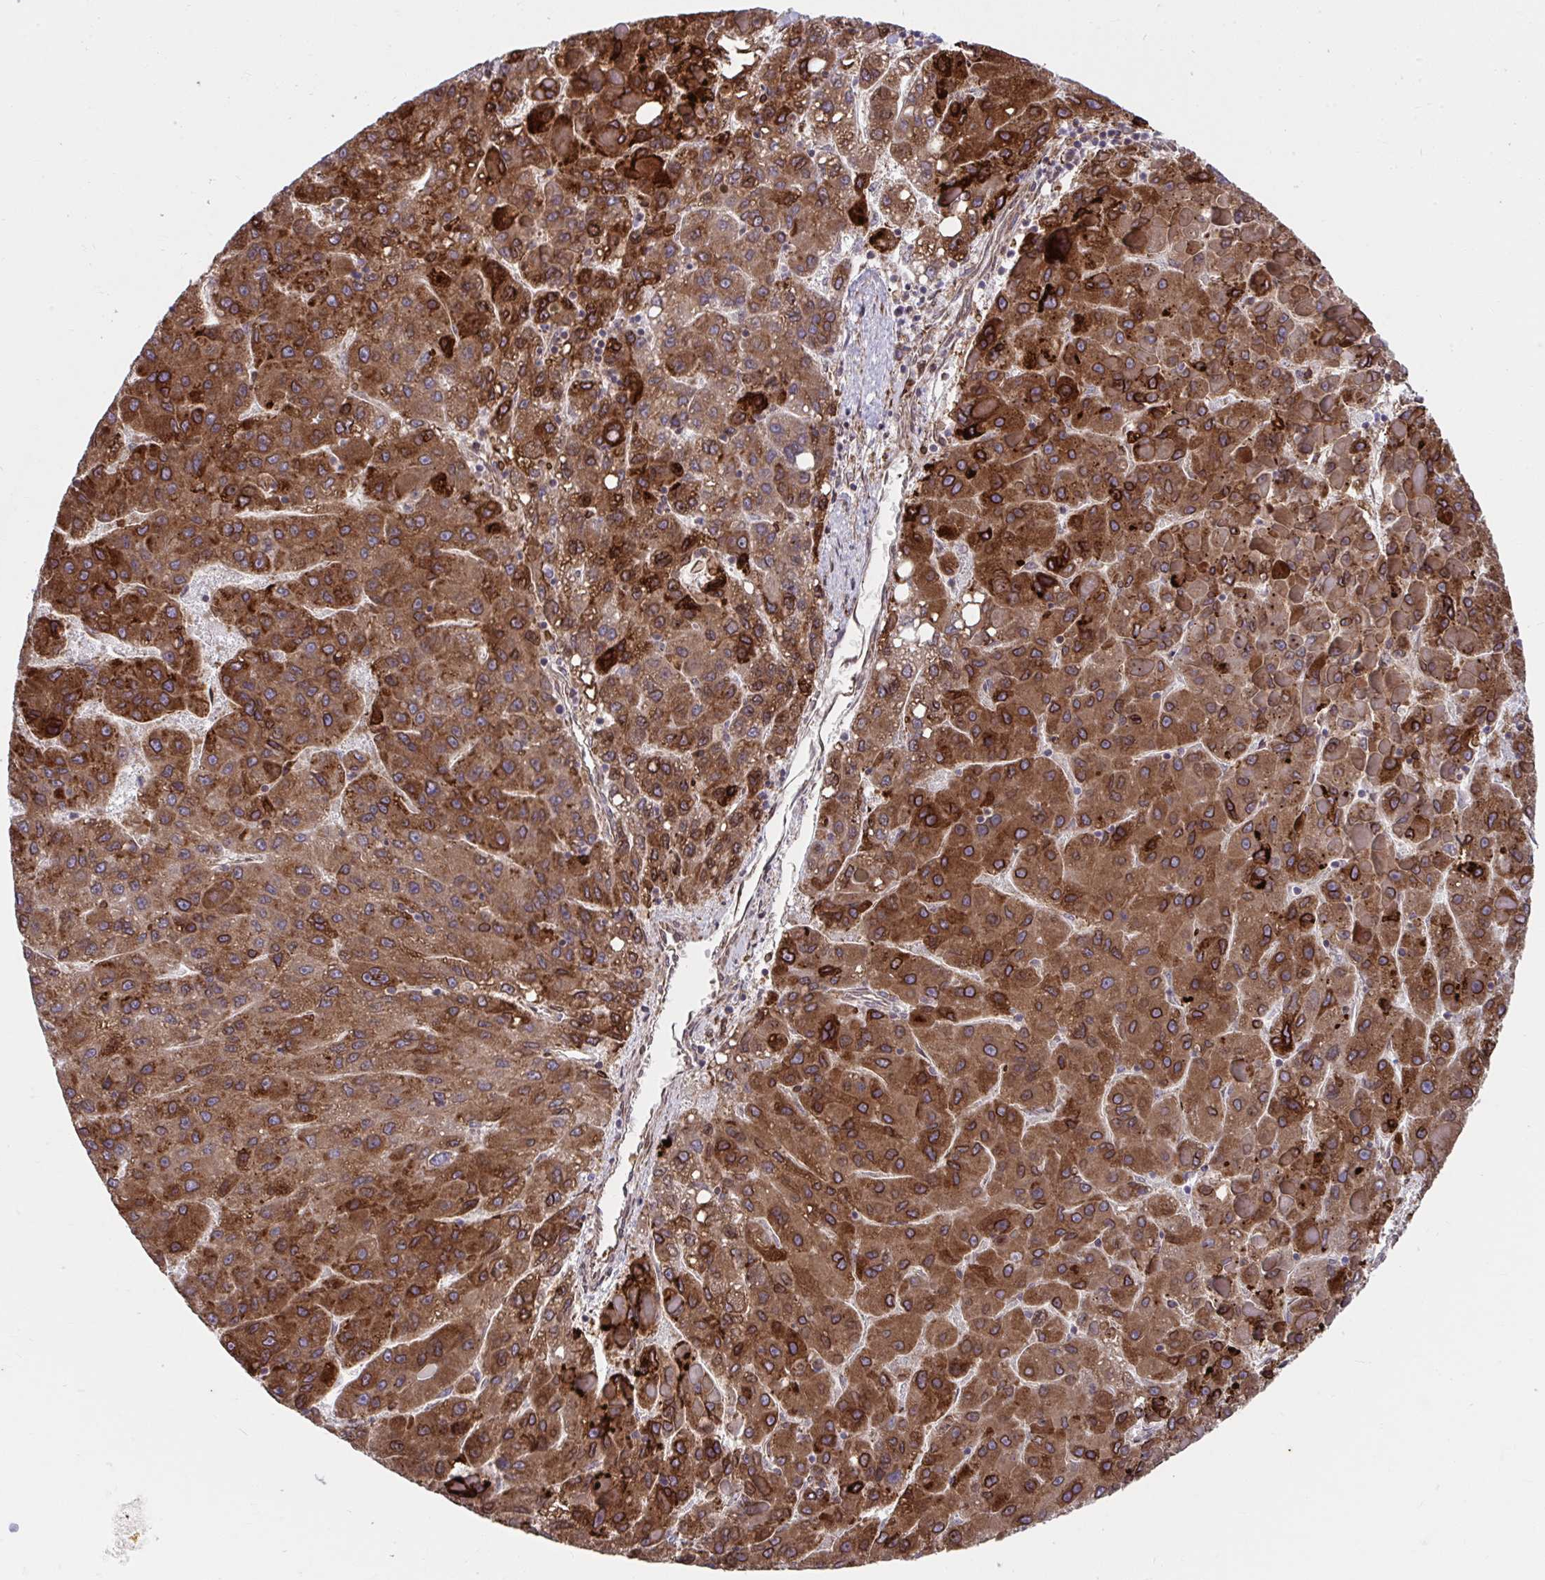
{"staining": {"intensity": "strong", "quantity": ">75%", "location": "cytoplasmic/membranous"}, "tissue": "liver cancer", "cell_type": "Tumor cells", "image_type": "cancer", "snomed": [{"axis": "morphology", "description": "Carcinoma, Hepatocellular, NOS"}, {"axis": "topography", "description": "Liver"}], "caption": "Protein analysis of liver hepatocellular carcinoma tissue exhibits strong cytoplasmic/membranous staining in approximately >75% of tumor cells.", "gene": "STIM2", "patient": {"sex": "female", "age": 82}}